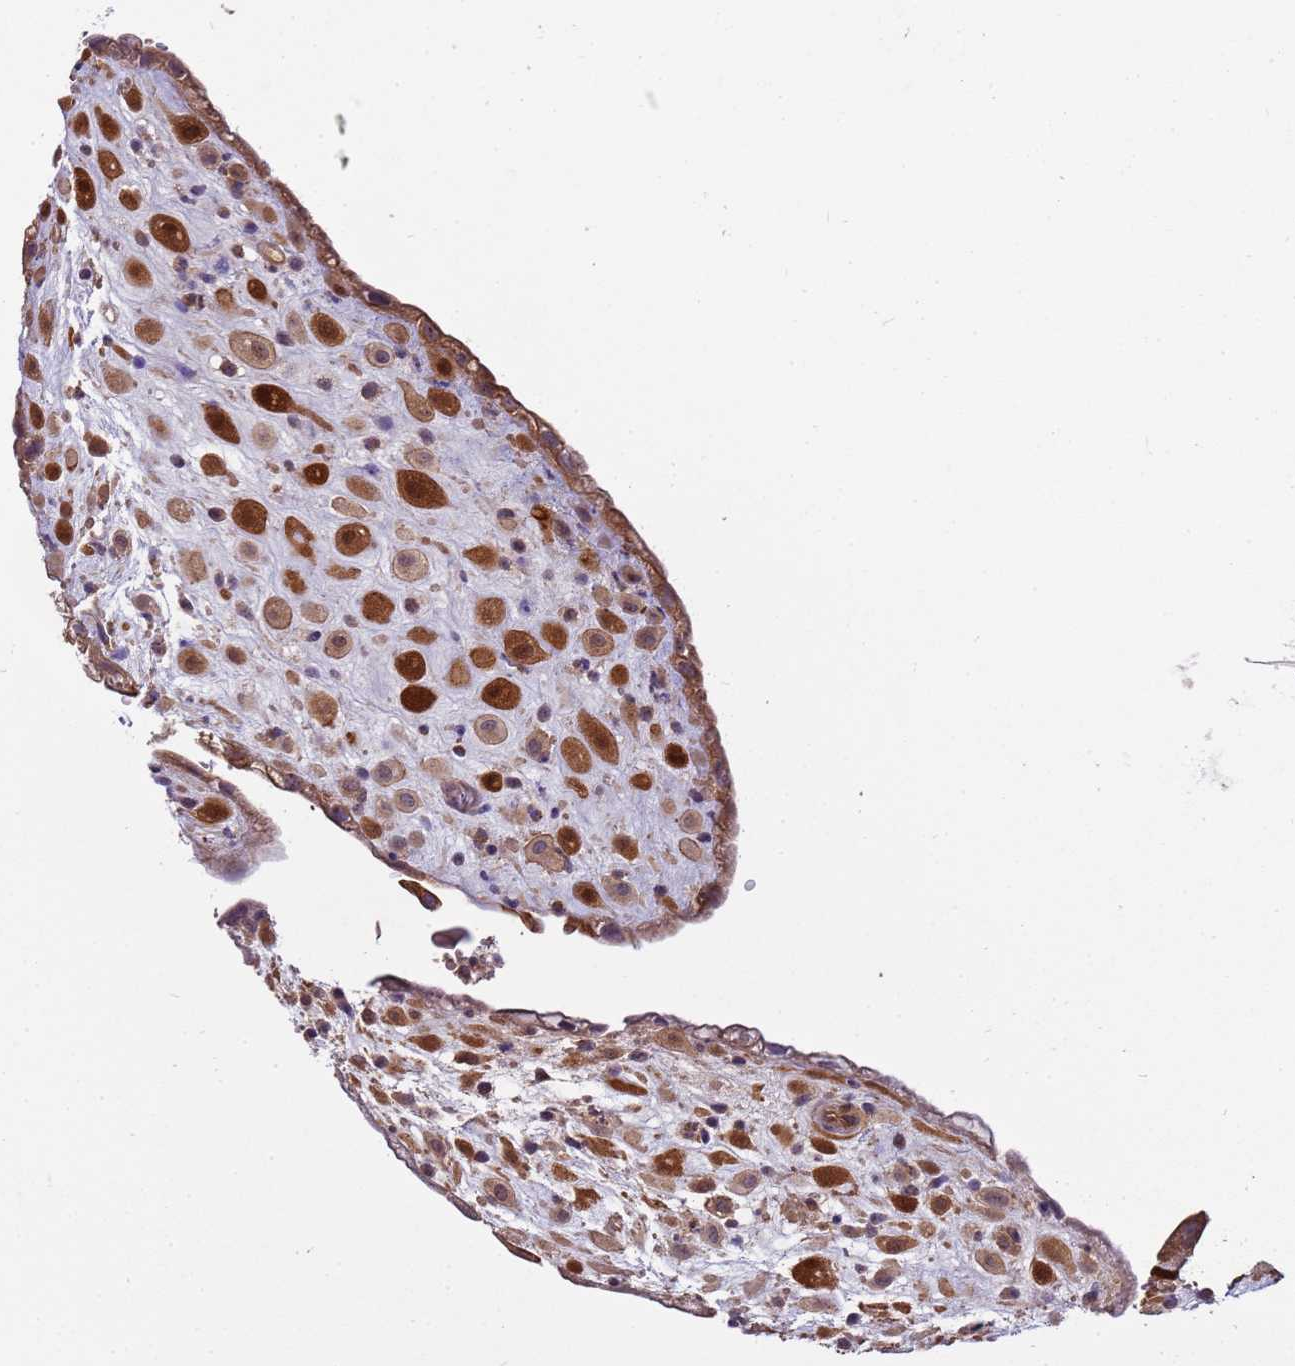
{"staining": {"intensity": "strong", "quantity": ">75%", "location": "cytoplasmic/membranous,nuclear"}, "tissue": "placenta", "cell_type": "Decidual cells", "image_type": "normal", "snomed": [{"axis": "morphology", "description": "Normal tissue, NOS"}, {"axis": "topography", "description": "Placenta"}], "caption": "High-magnification brightfield microscopy of normal placenta stained with DAB (brown) and counterstained with hematoxylin (blue). decidual cells exhibit strong cytoplasmic/membranous,nuclear expression is seen in about>75% of cells.", "gene": "SMCO3", "patient": {"sex": "female", "age": 35}}